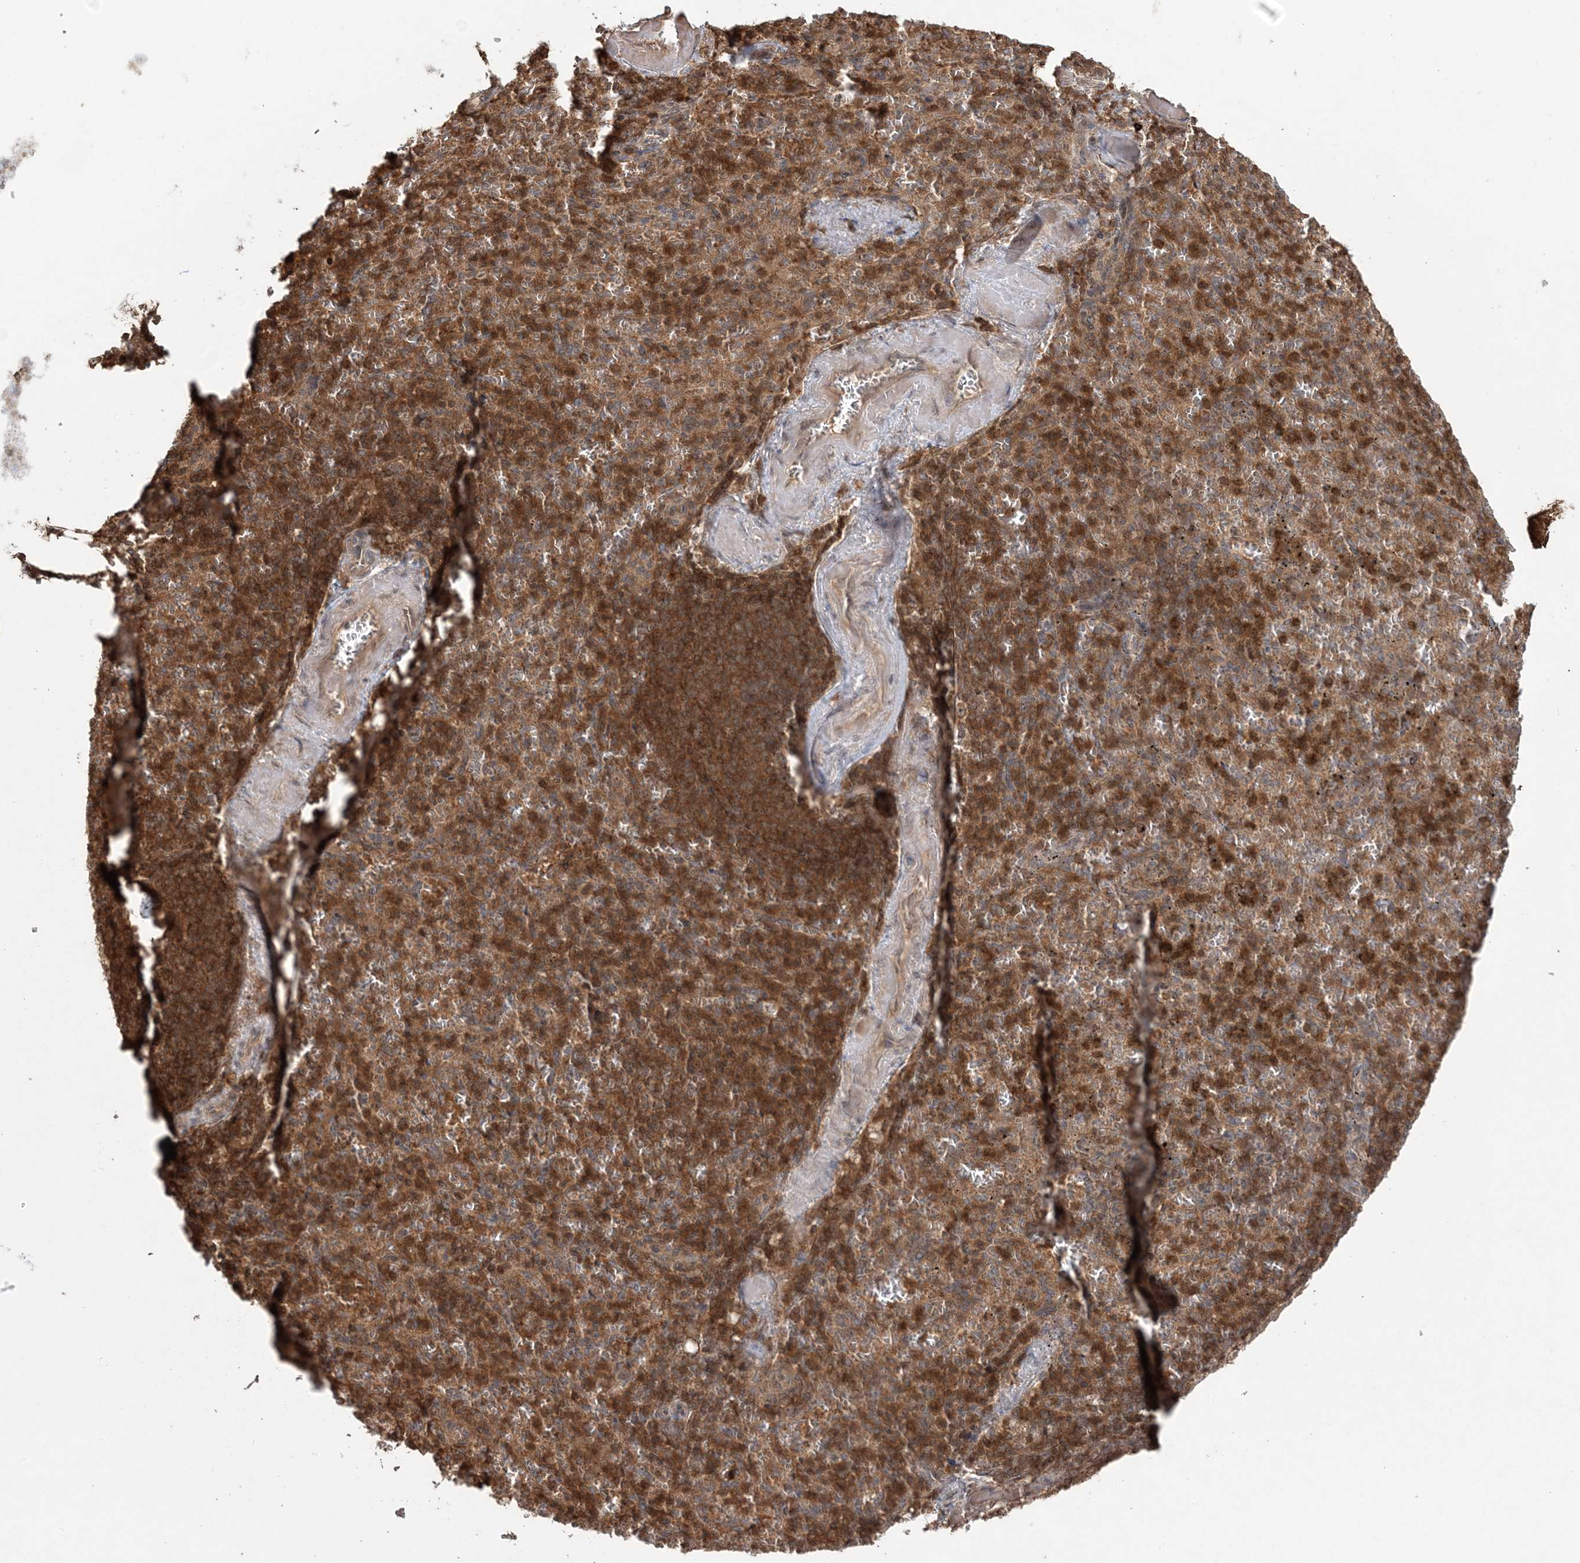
{"staining": {"intensity": "moderate", "quantity": "25%-75%", "location": "cytoplasmic/membranous"}, "tissue": "spleen", "cell_type": "Cells in red pulp", "image_type": "normal", "snomed": [{"axis": "morphology", "description": "Normal tissue, NOS"}, {"axis": "topography", "description": "Spleen"}], "caption": "Human spleen stained for a protein (brown) reveals moderate cytoplasmic/membranous positive positivity in approximately 25%-75% of cells in red pulp.", "gene": "CAB39", "patient": {"sex": "female", "age": 74}}